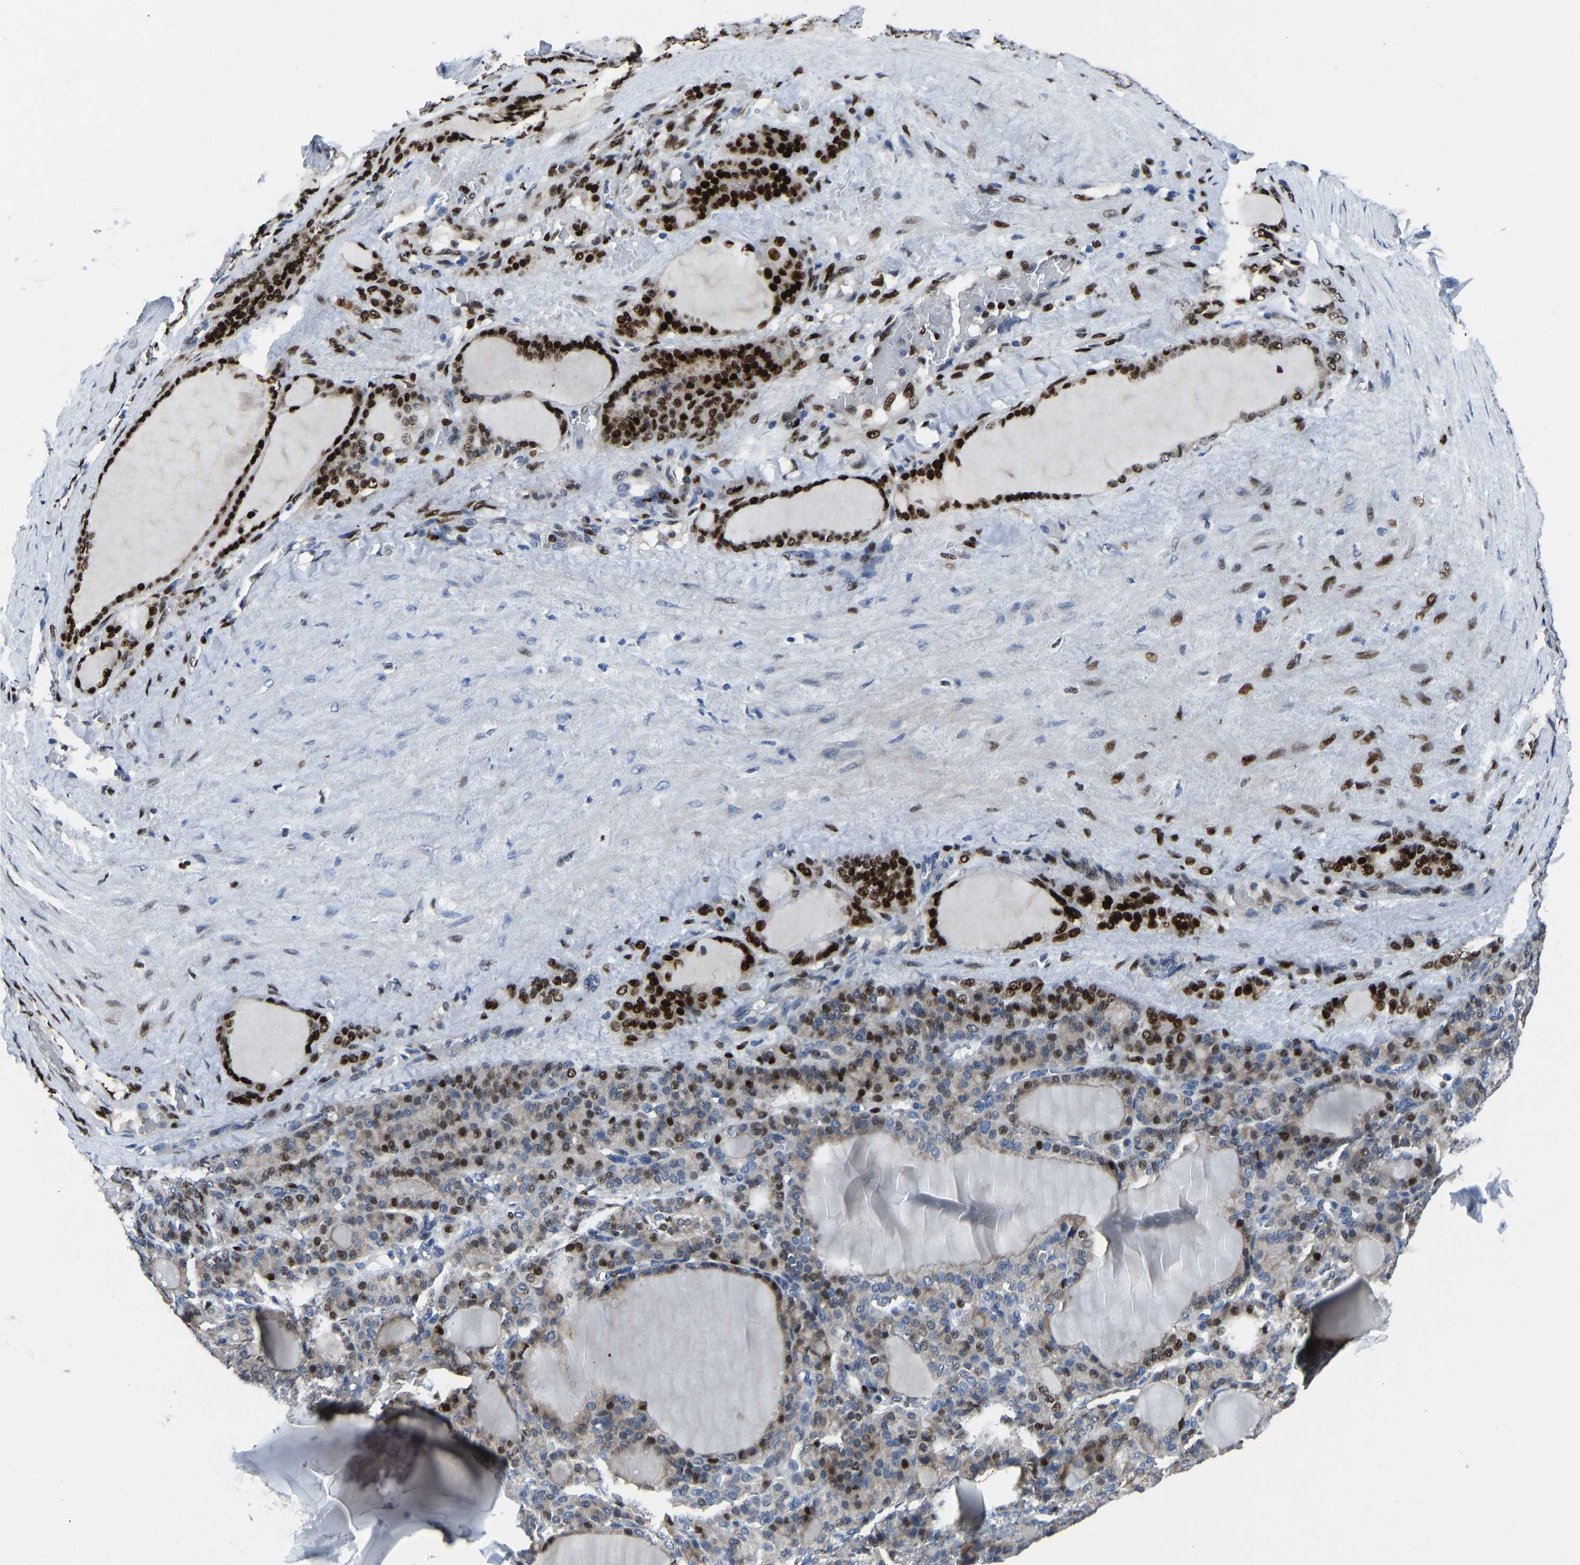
{"staining": {"intensity": "strong", "quantity": "25%-75%", "location": "cytoplasmic/membranous,nuclear"}, "tissue": "thyroid gland", "cell_type": "Glandular cells", "image_type": "normal", "snomed": [{"axis": "morphology", "description": "Normal tissue, NOS"}, {"axis": "topography", "description": "Thyroid gland"}], "caption": "Thyroid gland stained with DAB immunohistochemistry displays high levels of strong cytoplasmic/membranous,nuclear staining in approximately 25%-75% of glandular cells. Nuclei are stained in blue.", "gene": "EGR1", "patient": {"sex": "female", "age": 28}}